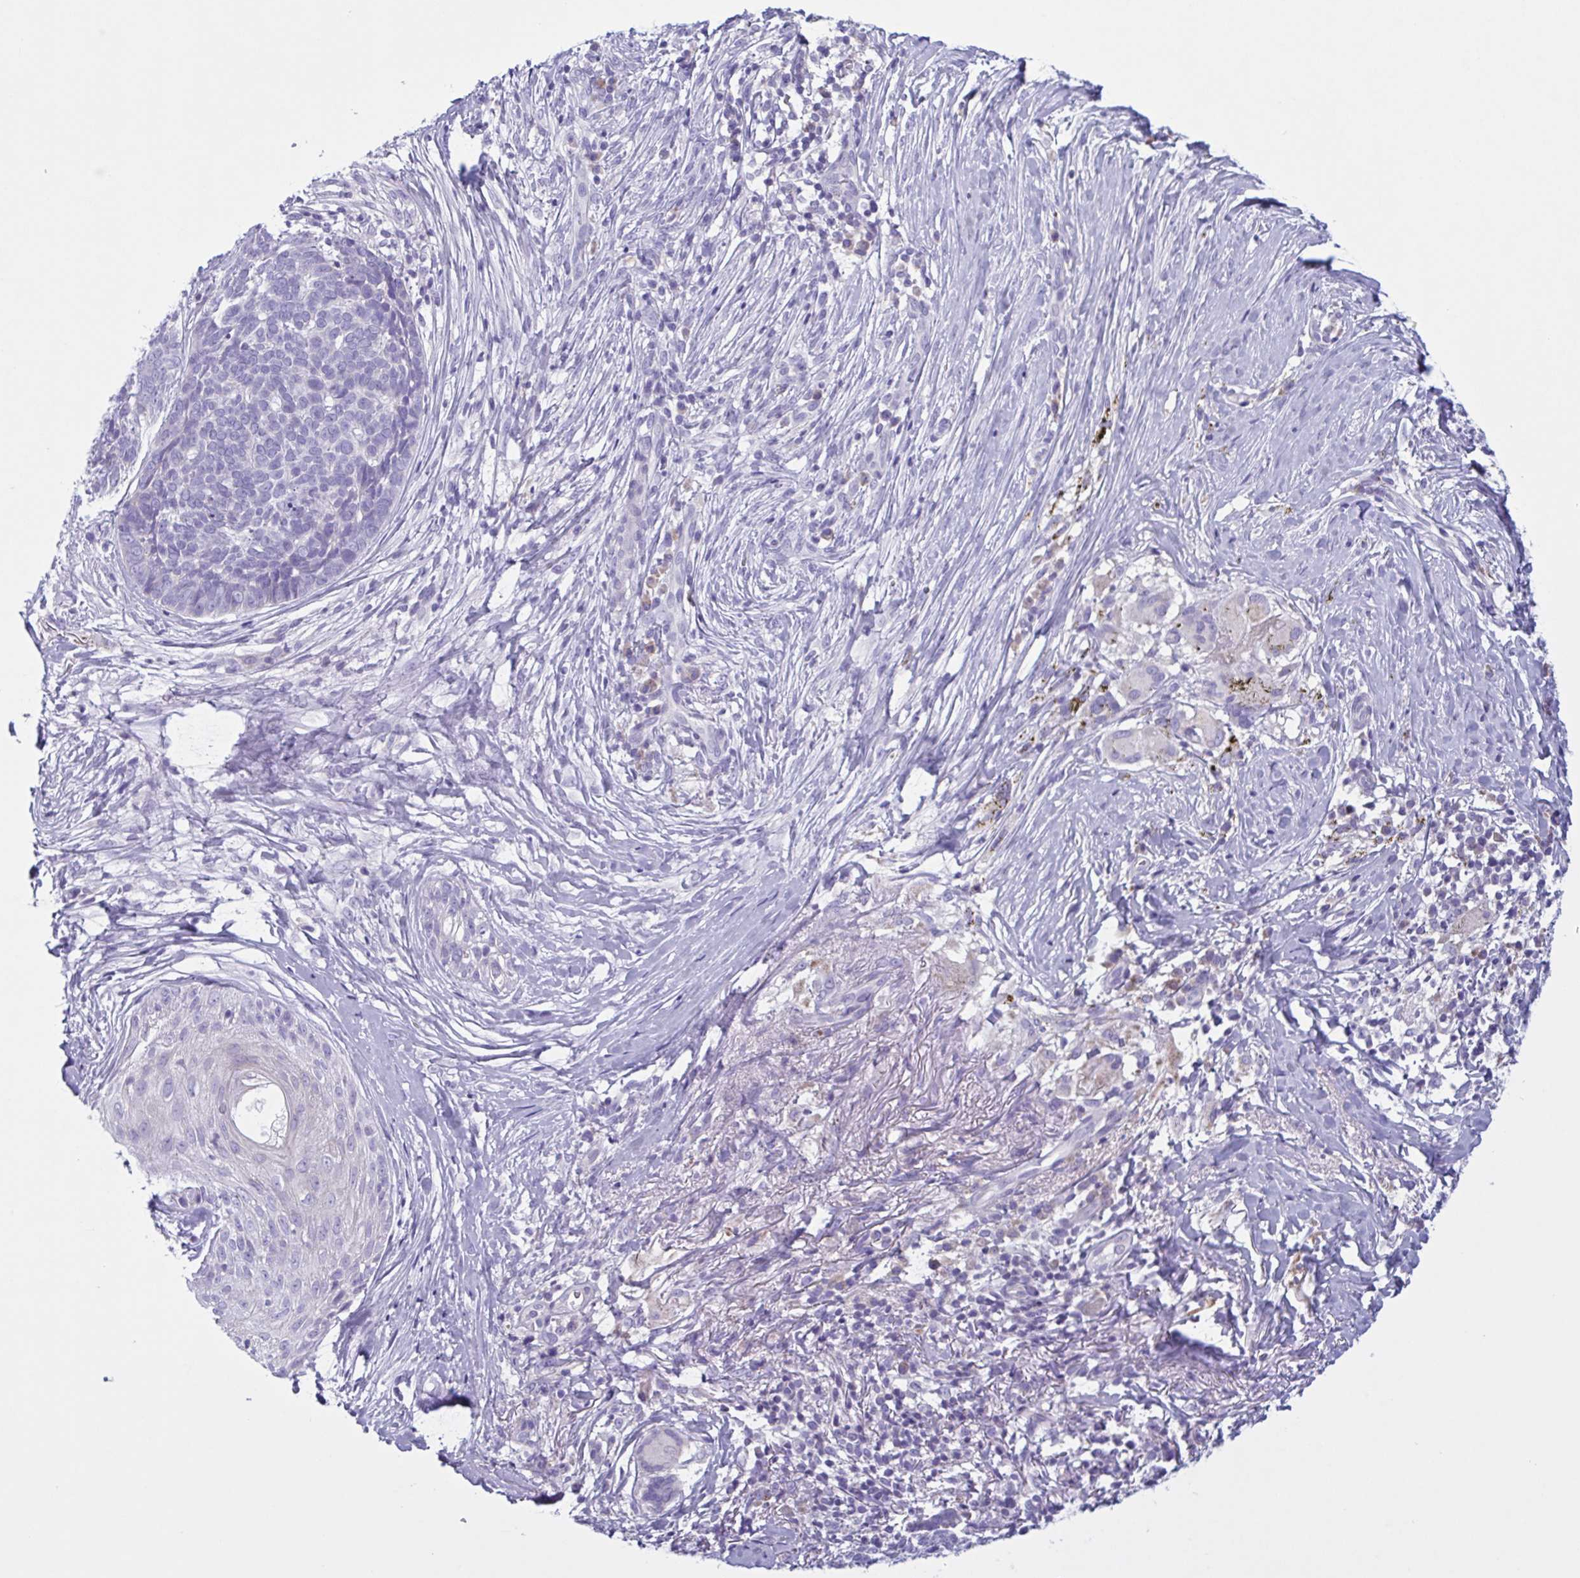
{"staining": {"intensity": "negative", "quantity": "none", "location": "none"}, "tissue": "skin cancer", "cell_type": "Tumor cells", "image_type": "cancer", "snomed": [{"axis": "morphology", "description": "Basal cell carcinoma"}, {"axis": "topography", "description": "Skin"}, {"axis": "topography", "description": "Skin of nose"}], "caption": "Tumor cells are negative for protein expression in human skin basal cell carcinoma.", "gene": "F13B", "patient": {"sex": "female", "age": 81}}